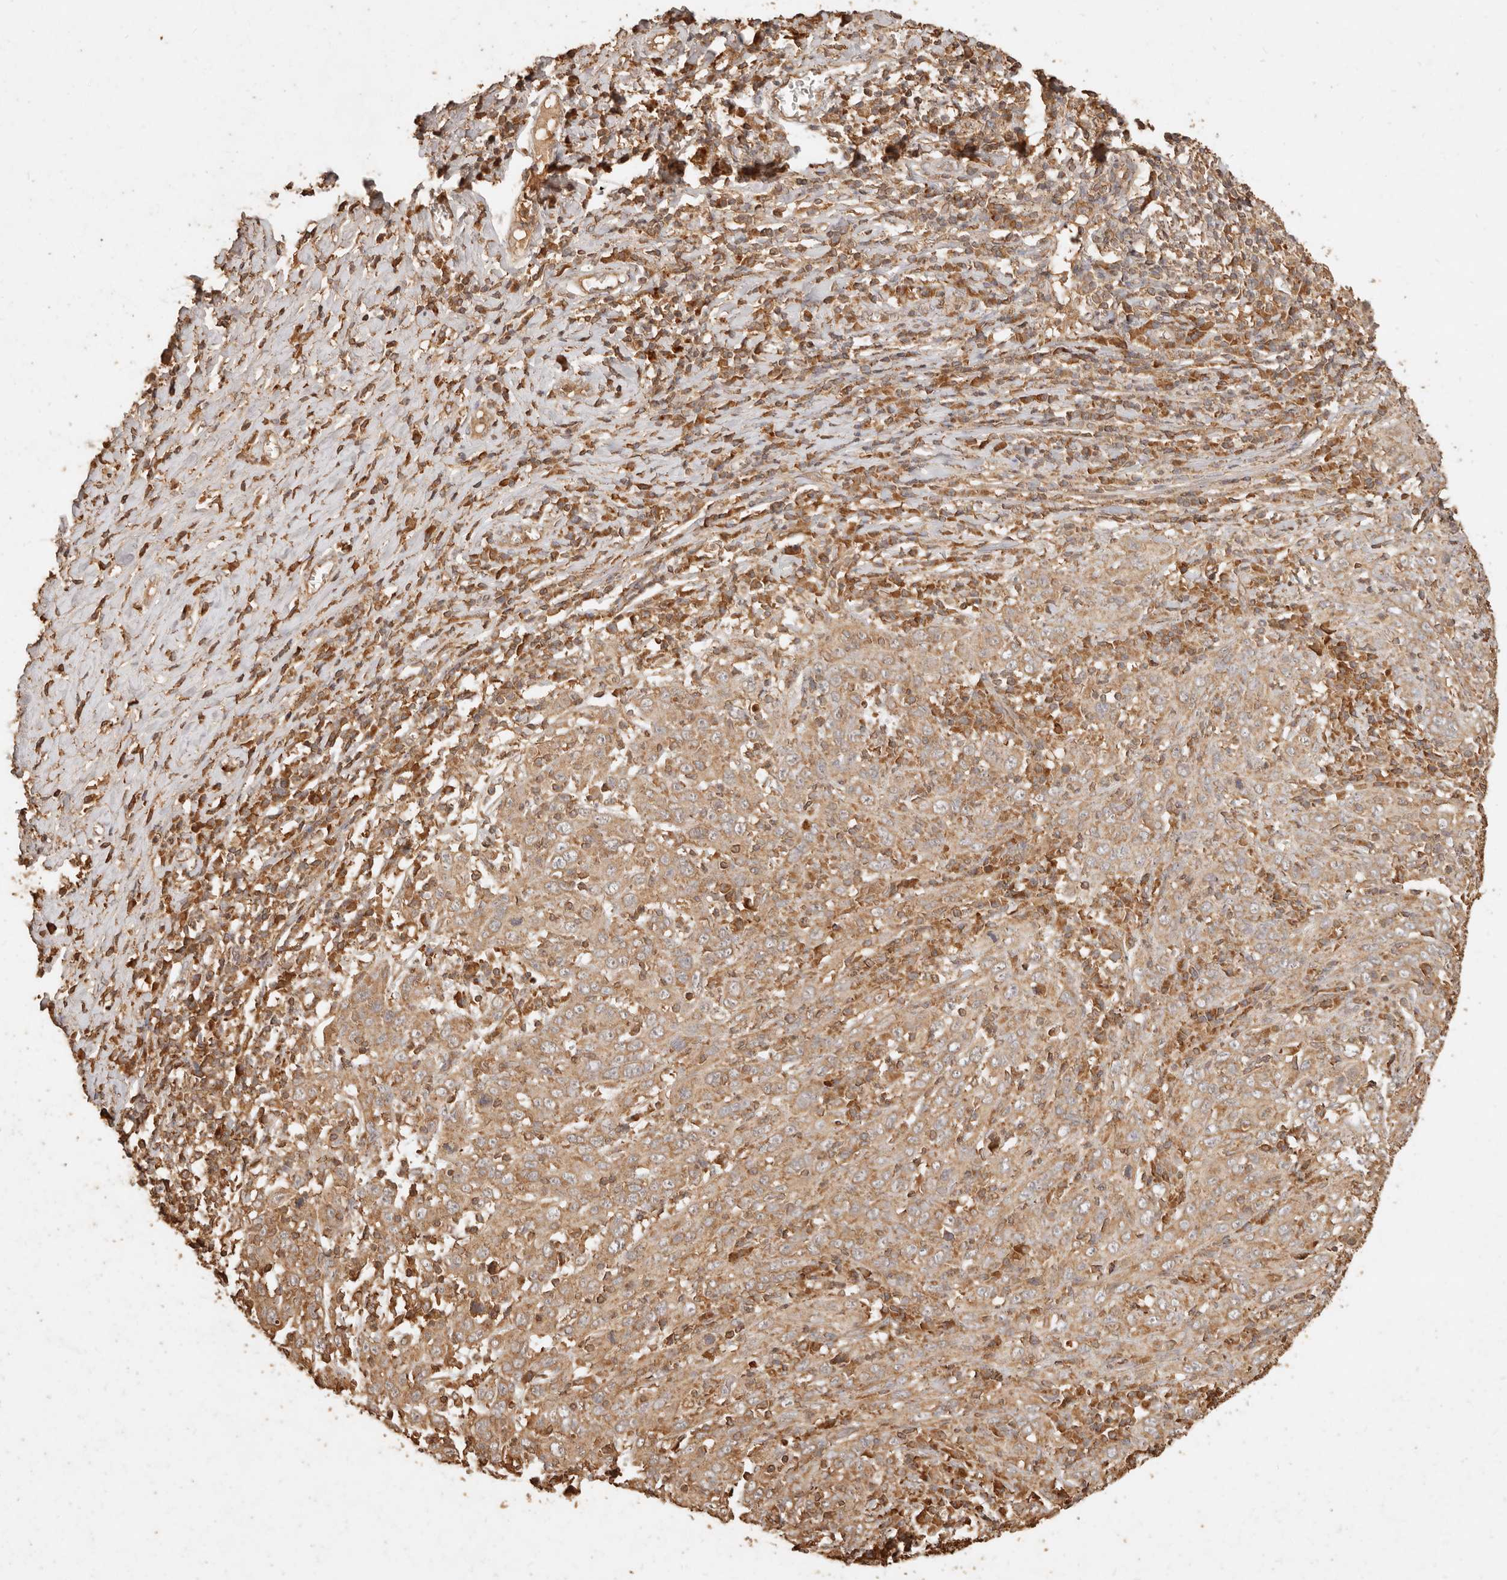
{"staining": {"intensity": "moderate", "quantity": ">75%", "location": "cytoplasmic/membranous"}, "tissue": "cervical cancer", "cell_type": "Tumor cells", "image_type": "cancer", "snomed": [{"axis": "morphology", "description": "Squamous cell carcinoma, NOS"}, {"axis": "topography", "description": "Cervix"}], "caption": "High-magnification brightfield microscopy of squamous cell carcinoma (cervical) stained with DAB (brown) and counterstained with hematoxylin (blue). tumor cells exhibit moderate cytoplasmic/membranous expression is identified in about>75% of cells. (DAB (3,3'-diaminobenzidine) = brown stain, brightfield microscopy at high magnification).", "gene": "FAM180B", "patient": {"sex": "female", "age": 46}}